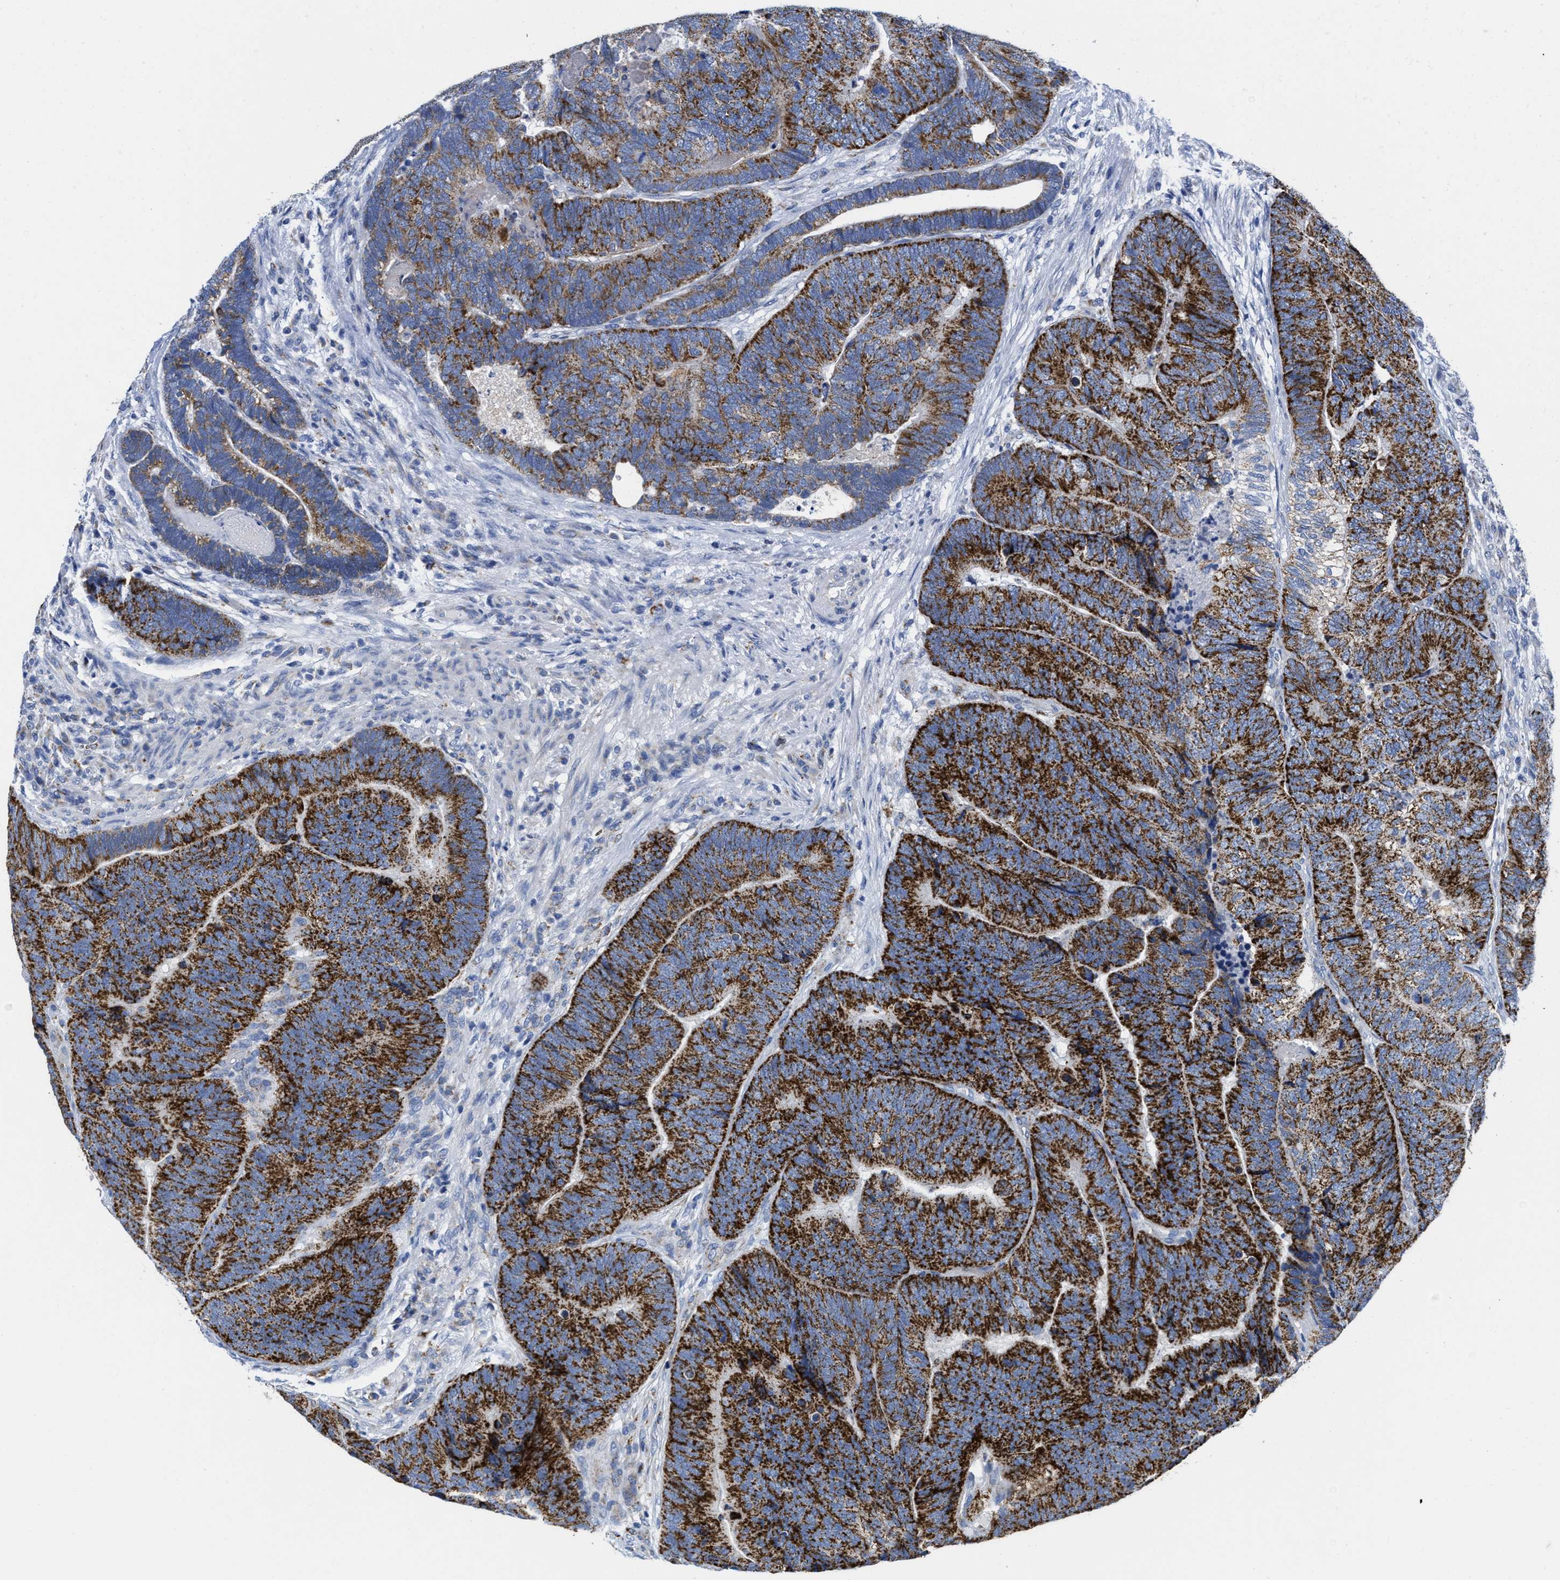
{"staining": {"intensity": "strong", "quantity": ">75%", "location": "cytoplasmic/membranous"}, "tissue": "colorectal cancer", "cell_type": "Tumor cells", "image_type": "cancer", "snomed": [{"axis": "morphology", "description": "Adenocarcinoma, NOS"}, {"axis": "topography", "description": "Colon"}], "caption": "Brown immunohistochemical staining in human adenocarcinoma (colorectal) reveals strong cytoplasmic/membranous staining in approximately >75% of tumor cells.", "gene": "TBRG4", "patient": {"sex": "female", "age": 67}}